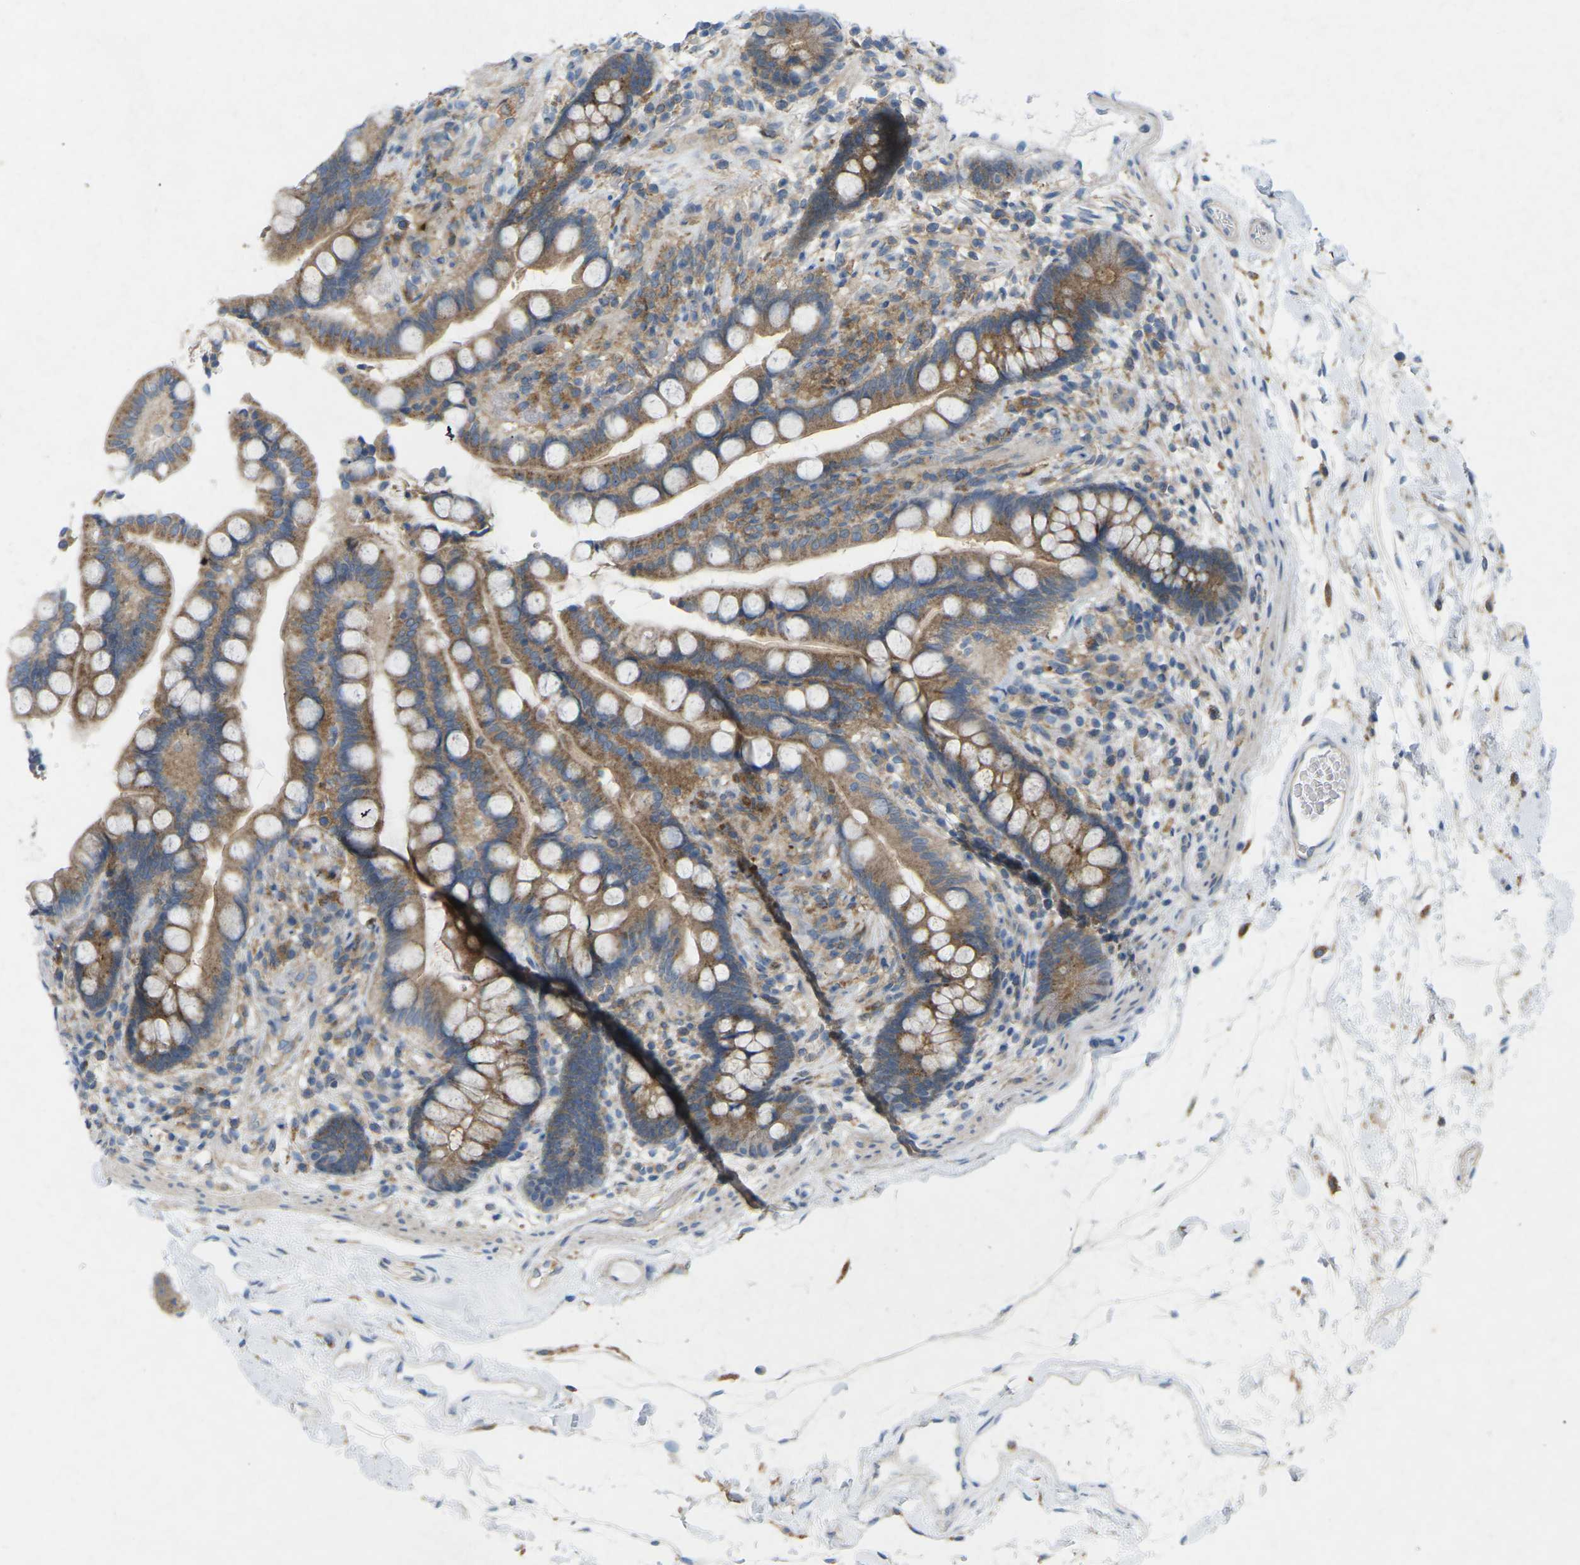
{"staining": {"intensity": "weak", "quantity": "25%-75%", "location": "cytoplasmic/membranous"}, "tissue": "colon", "cell_type": "Endothelial cells", "image_type": "normal", "snomed": [{"axis": "morphology", "description": "Normal tissue, NOS"}, {"axis": "topography", "description": "Colon"}], "caption": "A brown stain labels weak cytoplasmic/membranous positivity of a protein in endothelial cells of benign colon. The staining is performed using DAB brown chromogen to label protein expression. The nuclei are counter-stained blue using hematoxylin.", "gene": "STK11", "patient": {"sex": "male", "age": 73}}